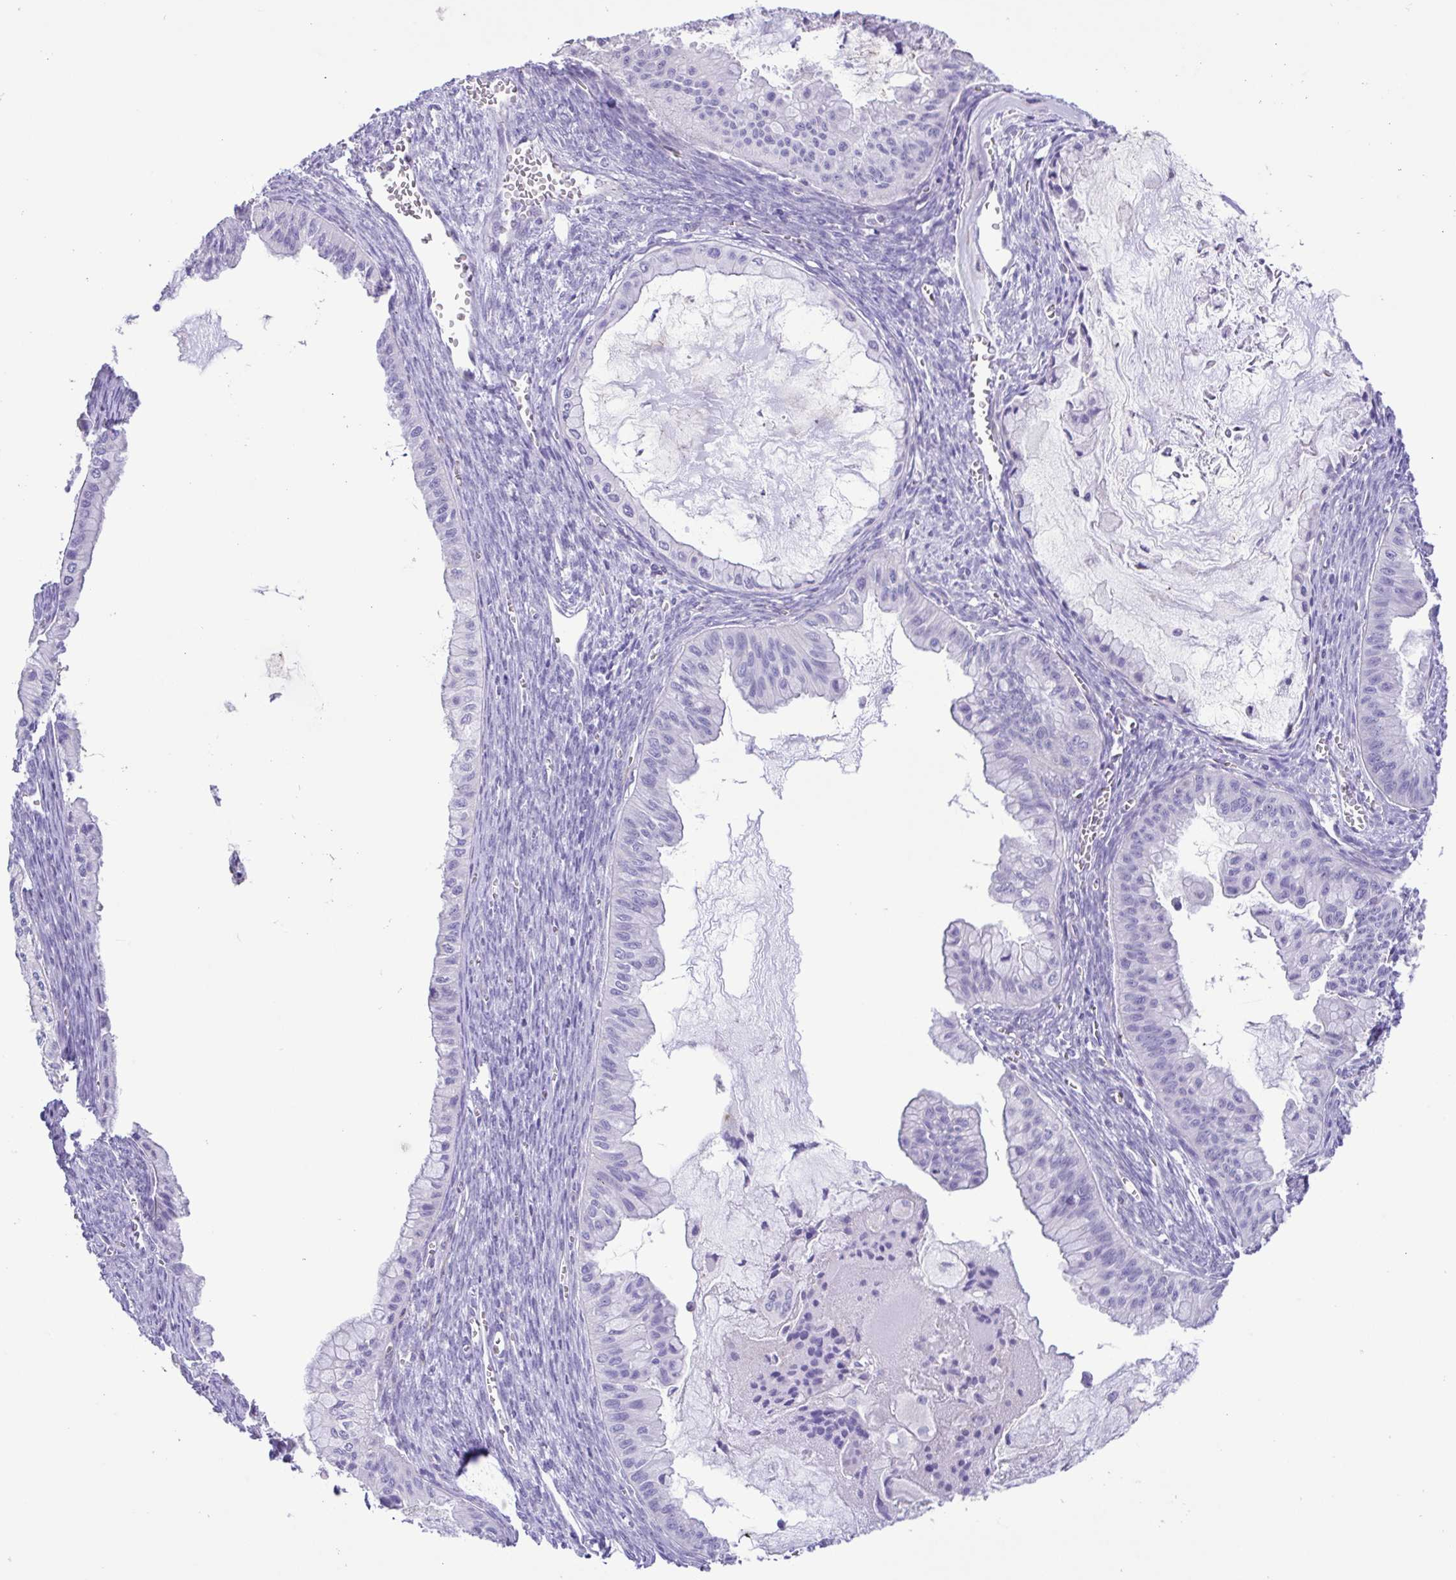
{"staining": {"intensity": "negative", "quantity": "none", "location": "none"}, "tissue": "ovarian cancer", "cell_type": "Tumor cells", "image_type": "cancer", "snomed": [{"axis": "morphology", "description": "Cystadenocarcinoma, mucinous, NOS"}, {"axis": "topography", "description": "Ovary"}], "caption": "Immunohistochemical staining of ovarian mucinous cystadenocarcinoma reveals no significant staining in tumor cells. (Brightfield microscopy of DAB (3,3'-diaminobenzidine) IHC at high magnification).", "gene": "FLT1", "patient": {"sex": "female", "age": 72}}